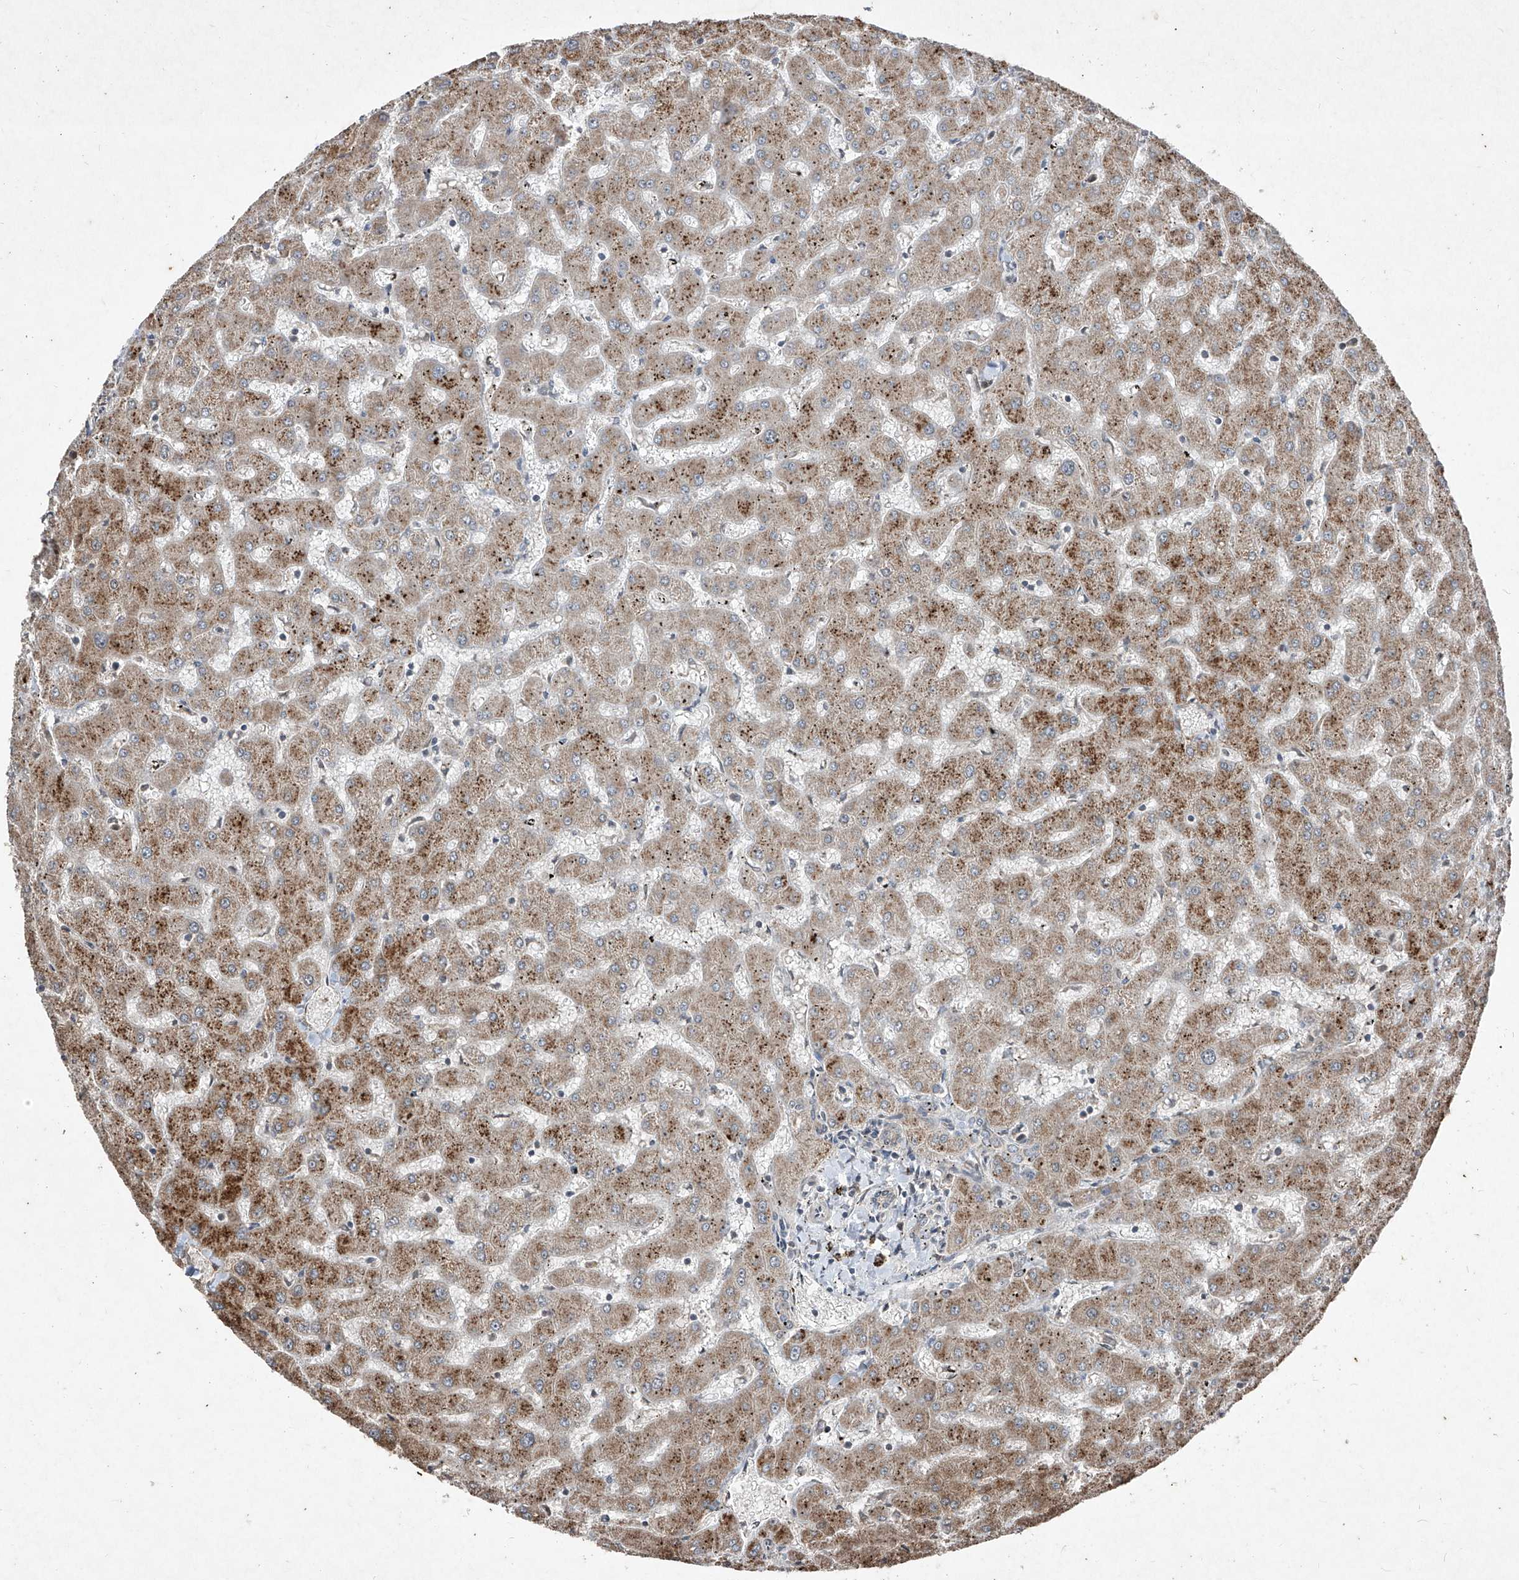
{"staining": {"intensity": "weak", "quantity": "25%-75%", "location": "cytoplasmic/membranous"}, "tissue": "liver", "cell_type": "Cholangiocytes", "image_type": "normal", "snomed": [{"axis": "morphology", "description": "Normal tissue, NOS"}, {"axis": "topography", "description": "Liver"}], "caption": "The image demonstrates staining of unremarkable liver, revealing weak cytoplasmic/membranous protein expression (brown color) within cholangiocytes. (DAB (3,3'-diaminobenzidine) = brown stain, brightfield microscopy at high magnification).", "gene": "ABCD3", "patient": {"sex": "female", "age": 63}}